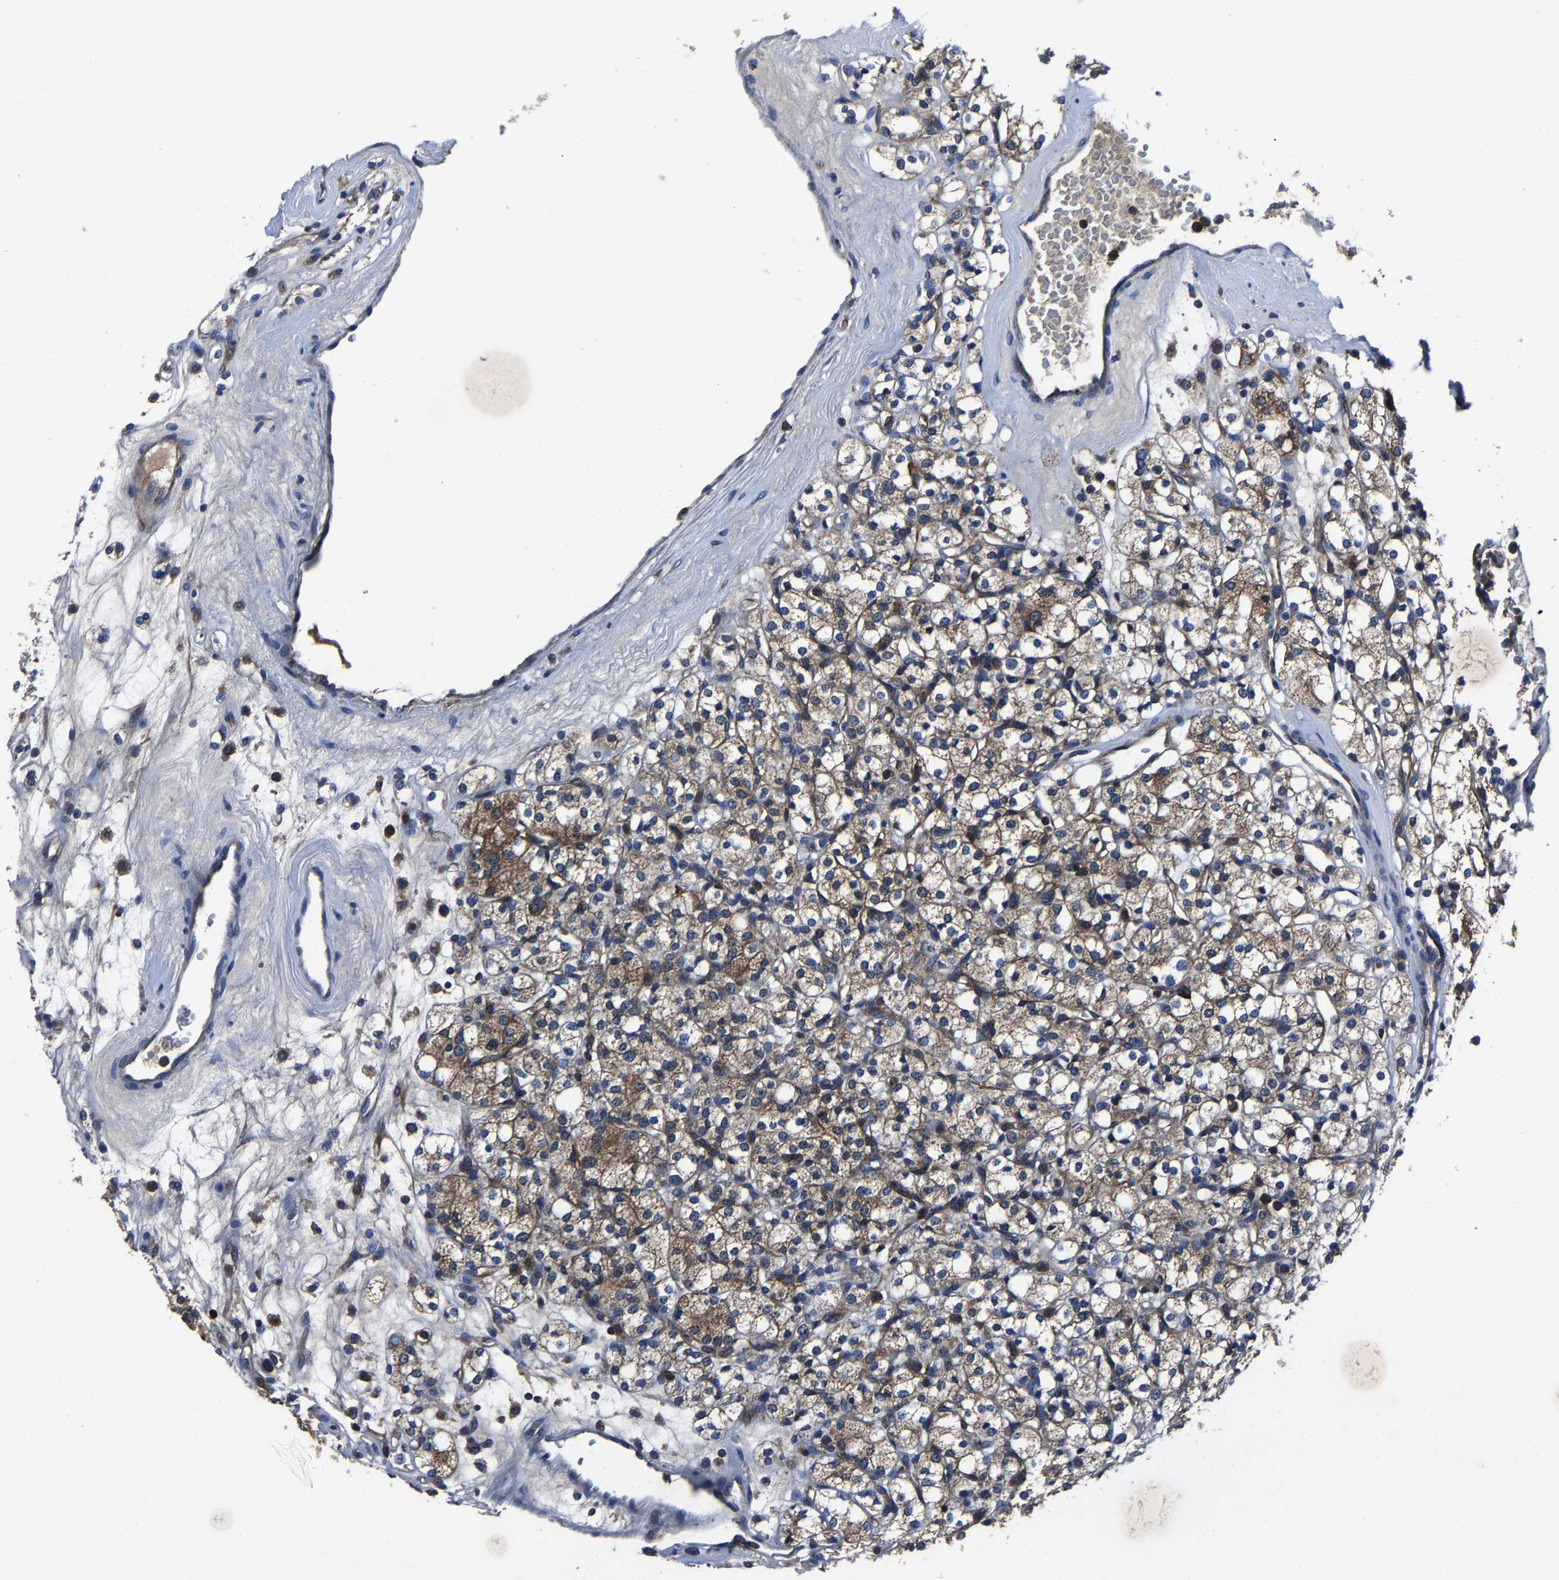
{"staining": {"intensity": "moderate", "quantity": ">75%", "location": "cytoplasmic/membranous"}, "tissue": "renal cancer", "cell_type": "Tumor cells", "image_type": "cancer", "snomed": [{"axis": "morphology", "description": "Adenocarcinoma, NOS"}, {"axis": "topography", "description": "Kidney"}], "caption": "Protein expression analysis of human adenocarcinoma (renal) reveals moderate cytoplasmic/membranous positivity in about >75% of tumor cells. (brown staining indicates protein expression, while blue staining denotes nuclei).", "gene": "KIAA1958", "patient": {"sex": "male", "age": 77}}